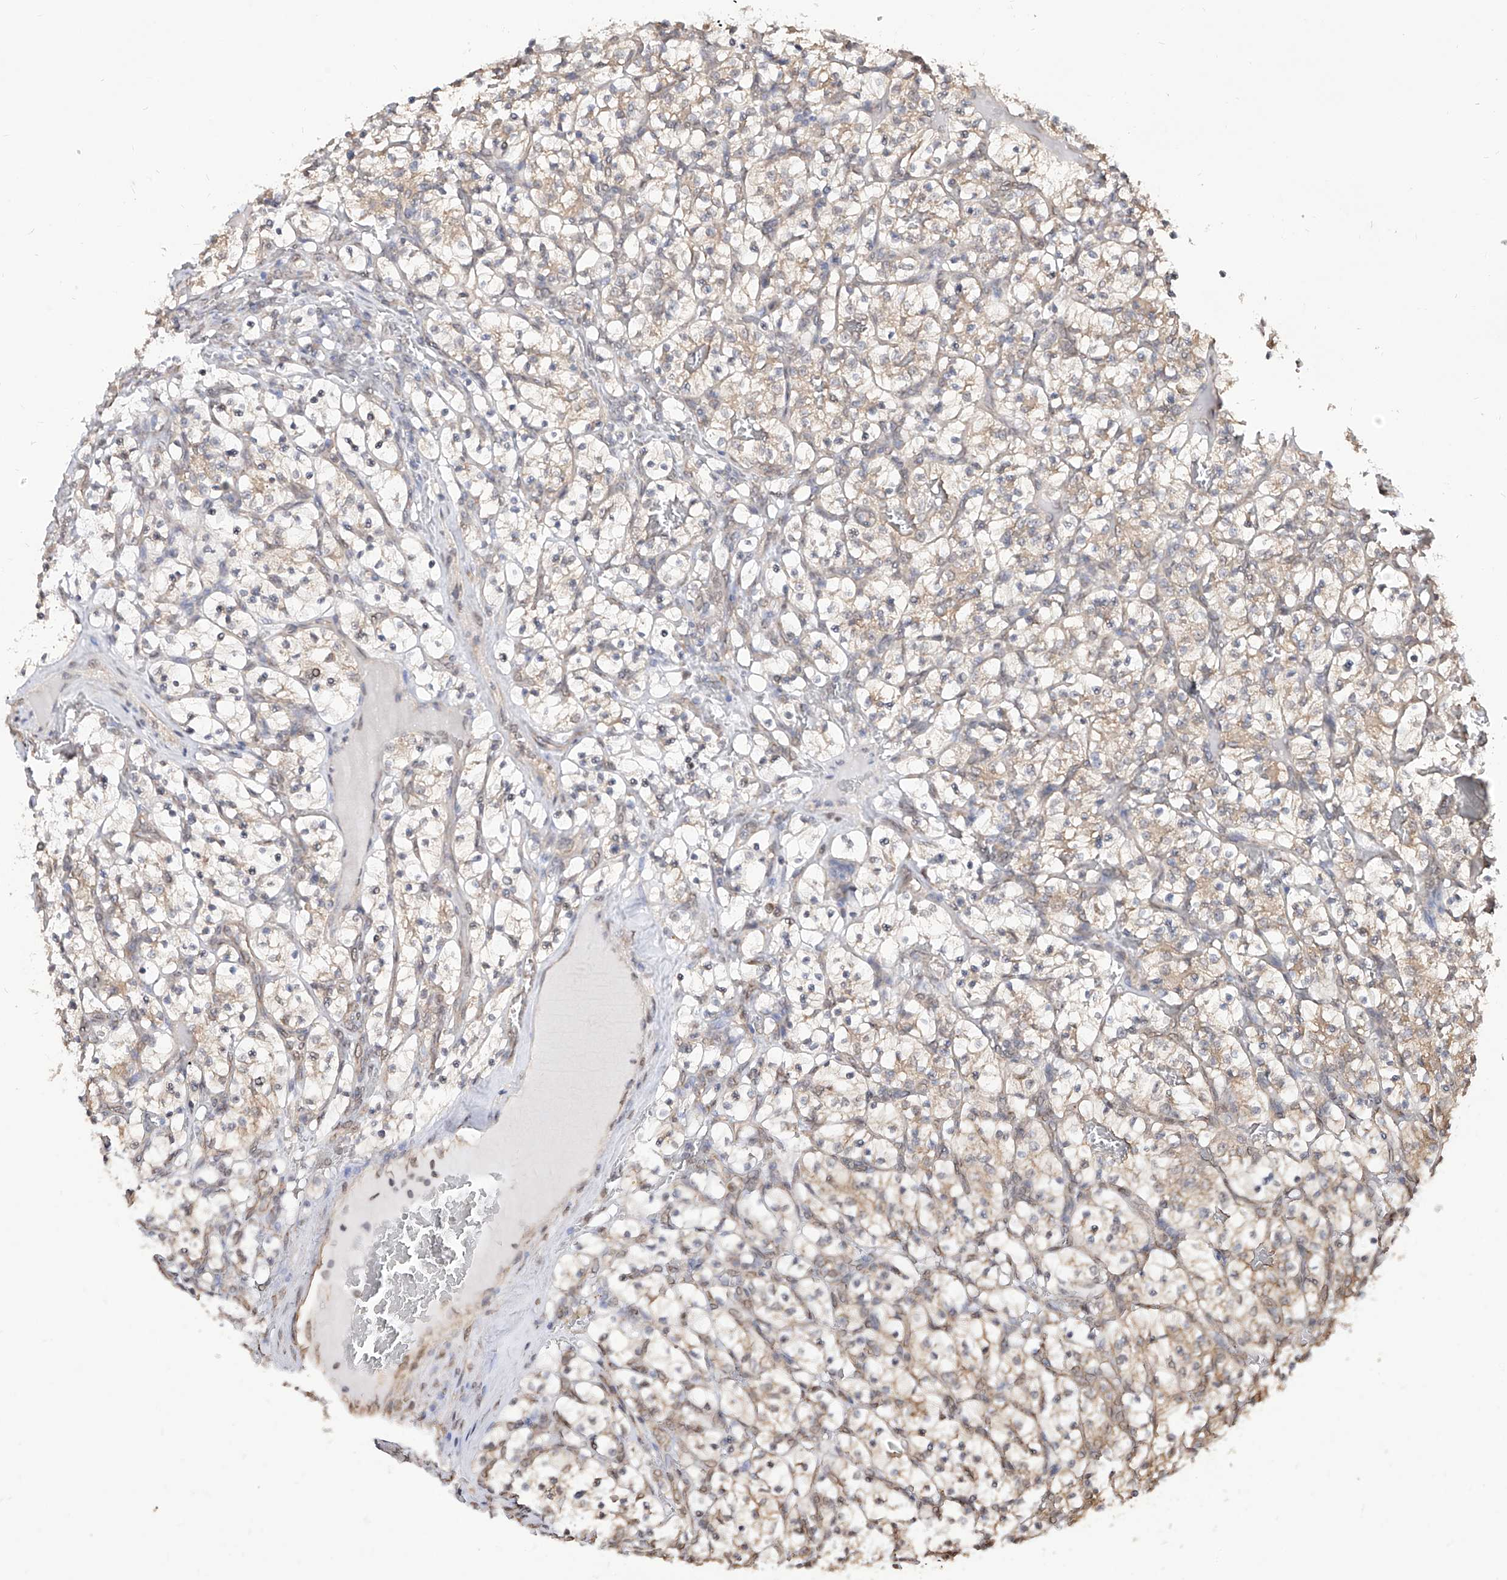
{"staining": {"intensity": "weak", "quantity": "25%-75%", "location": "cytoplasmic/membranous"}, "tissue": "renal cancer", "cell_type": "Tumor cells", "image_type": "cancer", "snomed": [{"axis": "morphology", "description": "Adenocarcinoma, NOS"}, {"axis": "topography", "description": "Kidney"}], "caption": "Immunohistochemistry of human renal cancer demonstrates low levels of weak cytoplasmic/membranous staining in approximately 25%-75% of tumor cells.", "gene": "C8orf82", "patient": {"sex": "female", "age": 57}}